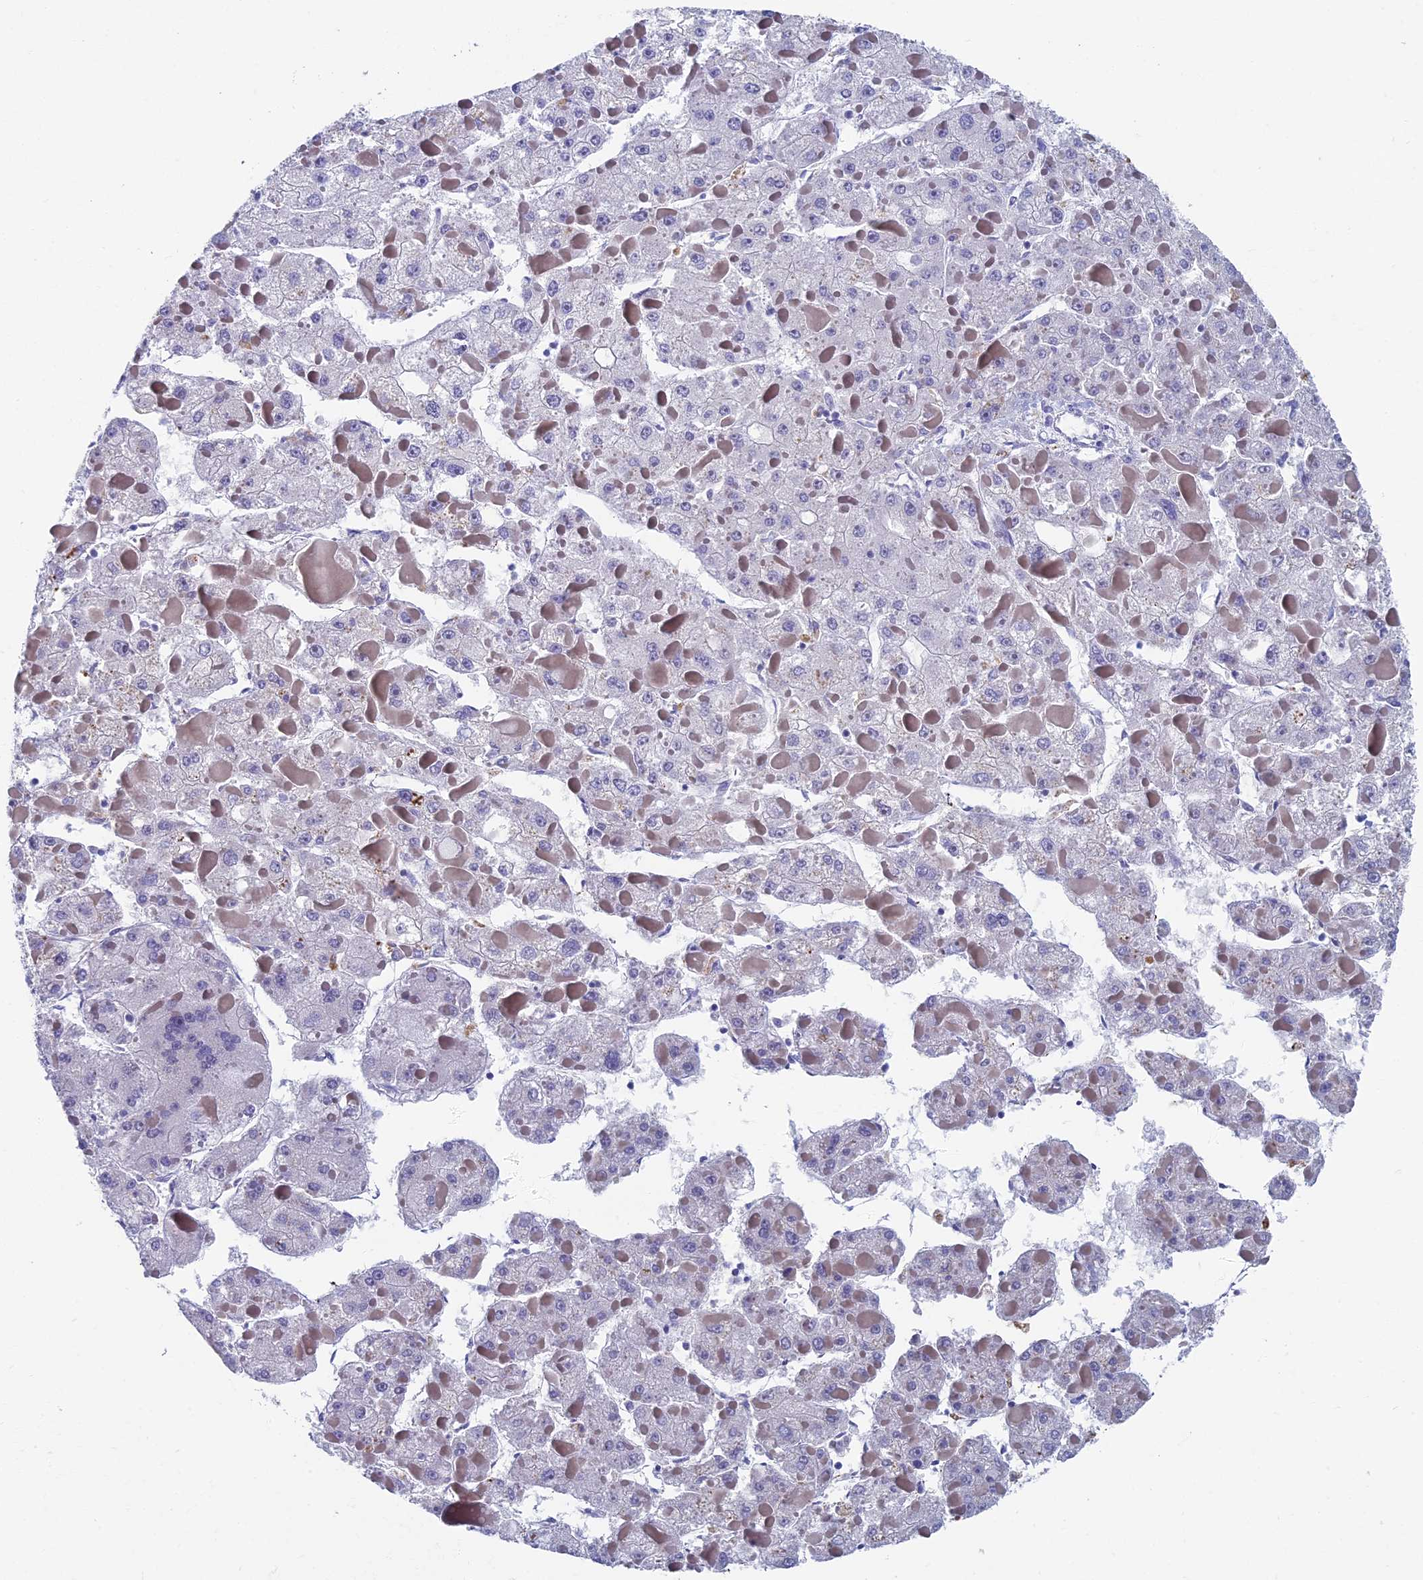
{"staining": {"intensity": "negative", "quantity": "none", "location": "none"}, "tissue": "liver cancer", "cell_type": "Tumor cells", "image_type": "cancer", "snomed": [{"axis": "morphology", "description": "Carcinoma, Hepatocellular, NOS"}, {"axis": "topography", "description": "Liver"}], "caption": "IHC photomicrograph of neoplastic tissue: liver cancer (hepatocellular carcinoma) stained with DAB demonstrates no significant protein staining in tumor cells.", "gene": "OAT", "patient": {"sex": "female", "age": 73}}